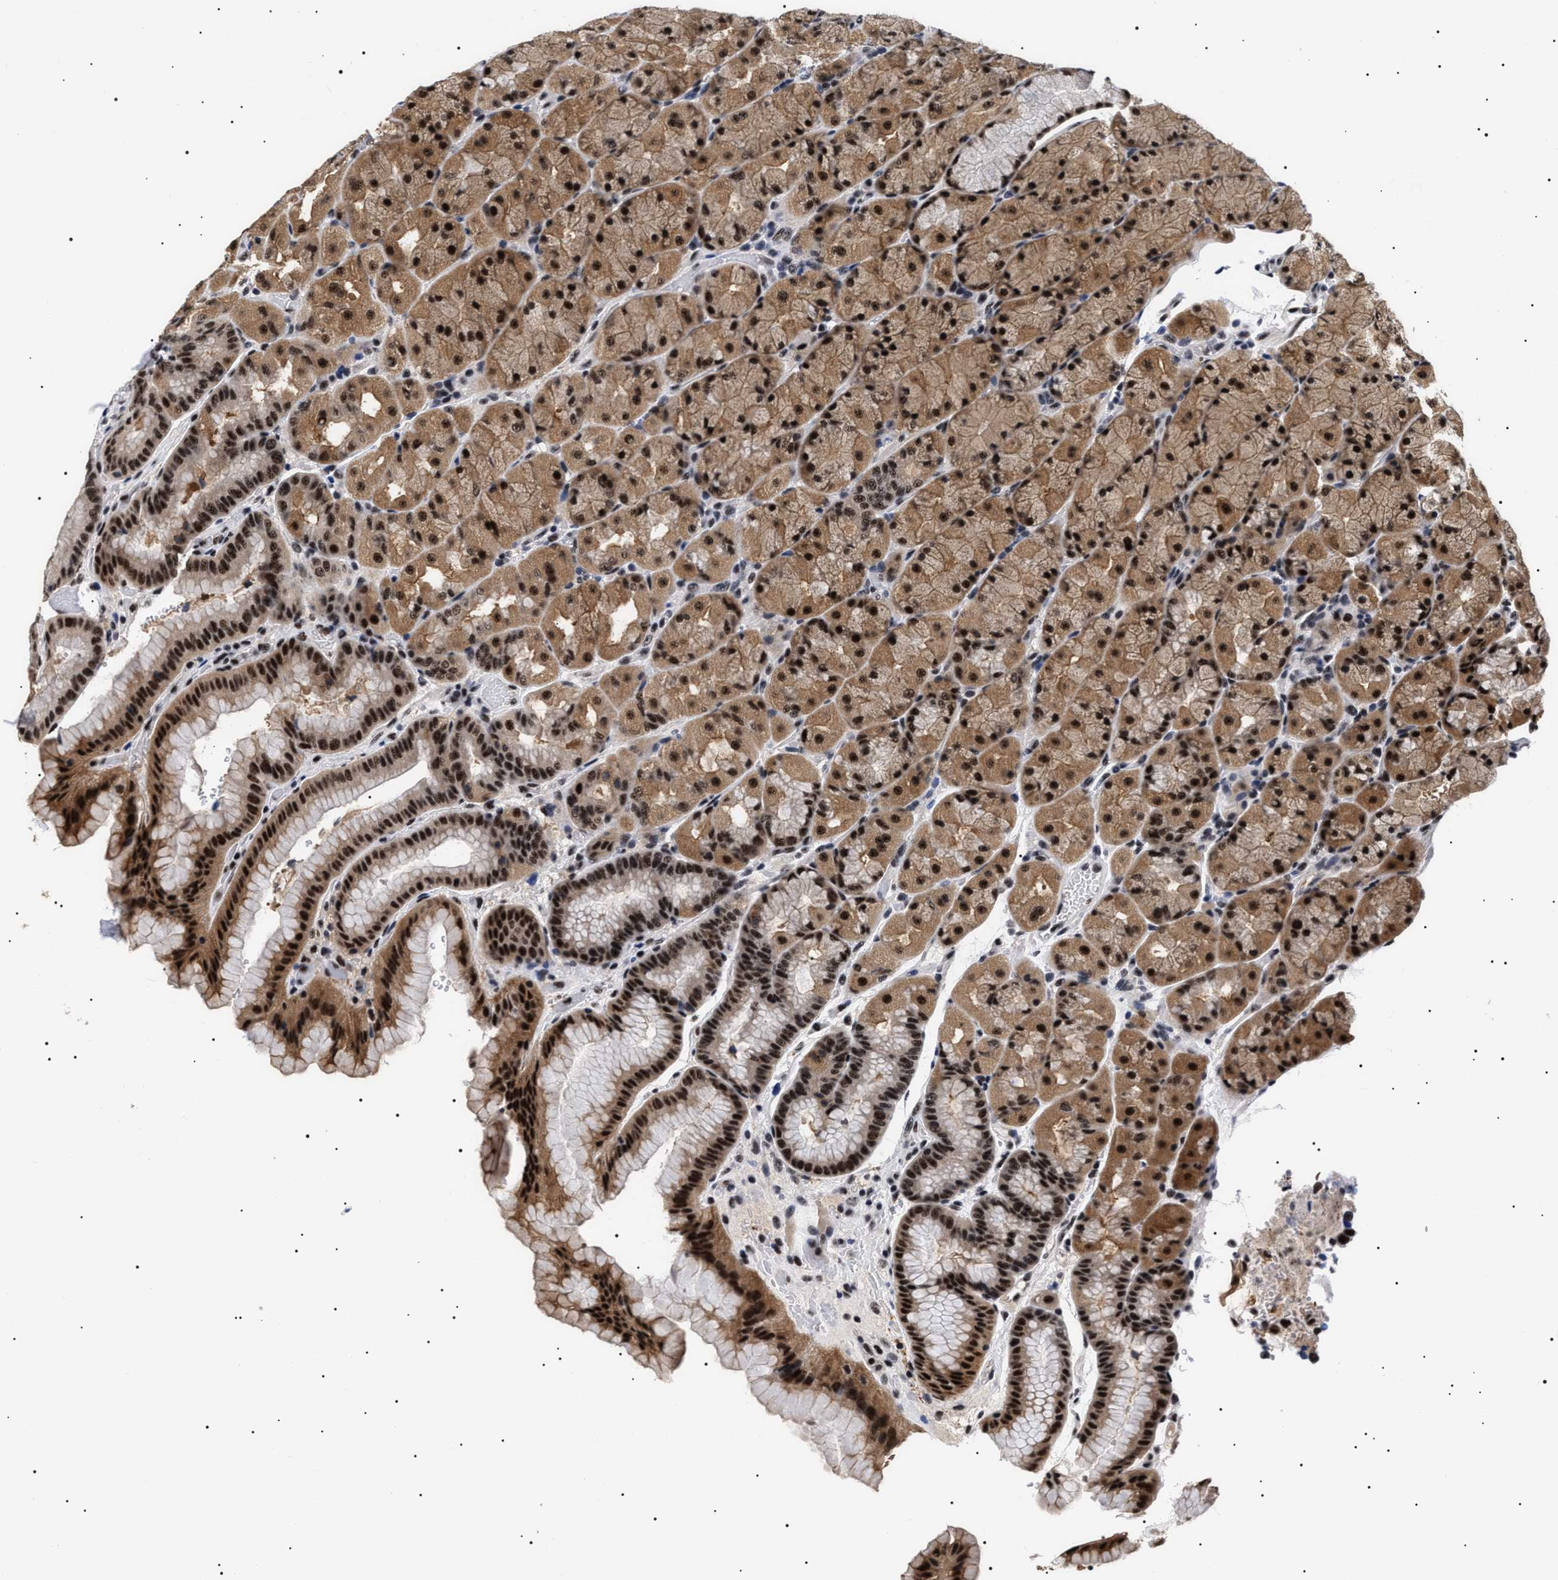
{"staining": {"intensity": "strong", "quantity": ">75%", "location": "cytoplasmic/membranous,nuclear"}, "tissue": "stomach", "cell_type": "Glandular cells", "image_type": "normal", "snomed": [{"axis": "morphology", "description": "Normal tissue, NOS"}, {"axis": "morphology", "description": "Carcinoid, malignant, NOS"}, {"axis": "topography", "description": "Stomach, upper"}], "caption": "A brown stain shows strong cytoplasmic/membranous,nuclear staining of a protein in glandular cells of benign human stomach. (DAB (3,3'-diaminobenzidine) = brown stain, brightfield microscopy at high magnification).", "gene": "CAAP1", "patient": {"sex": "male", "age": 39}}